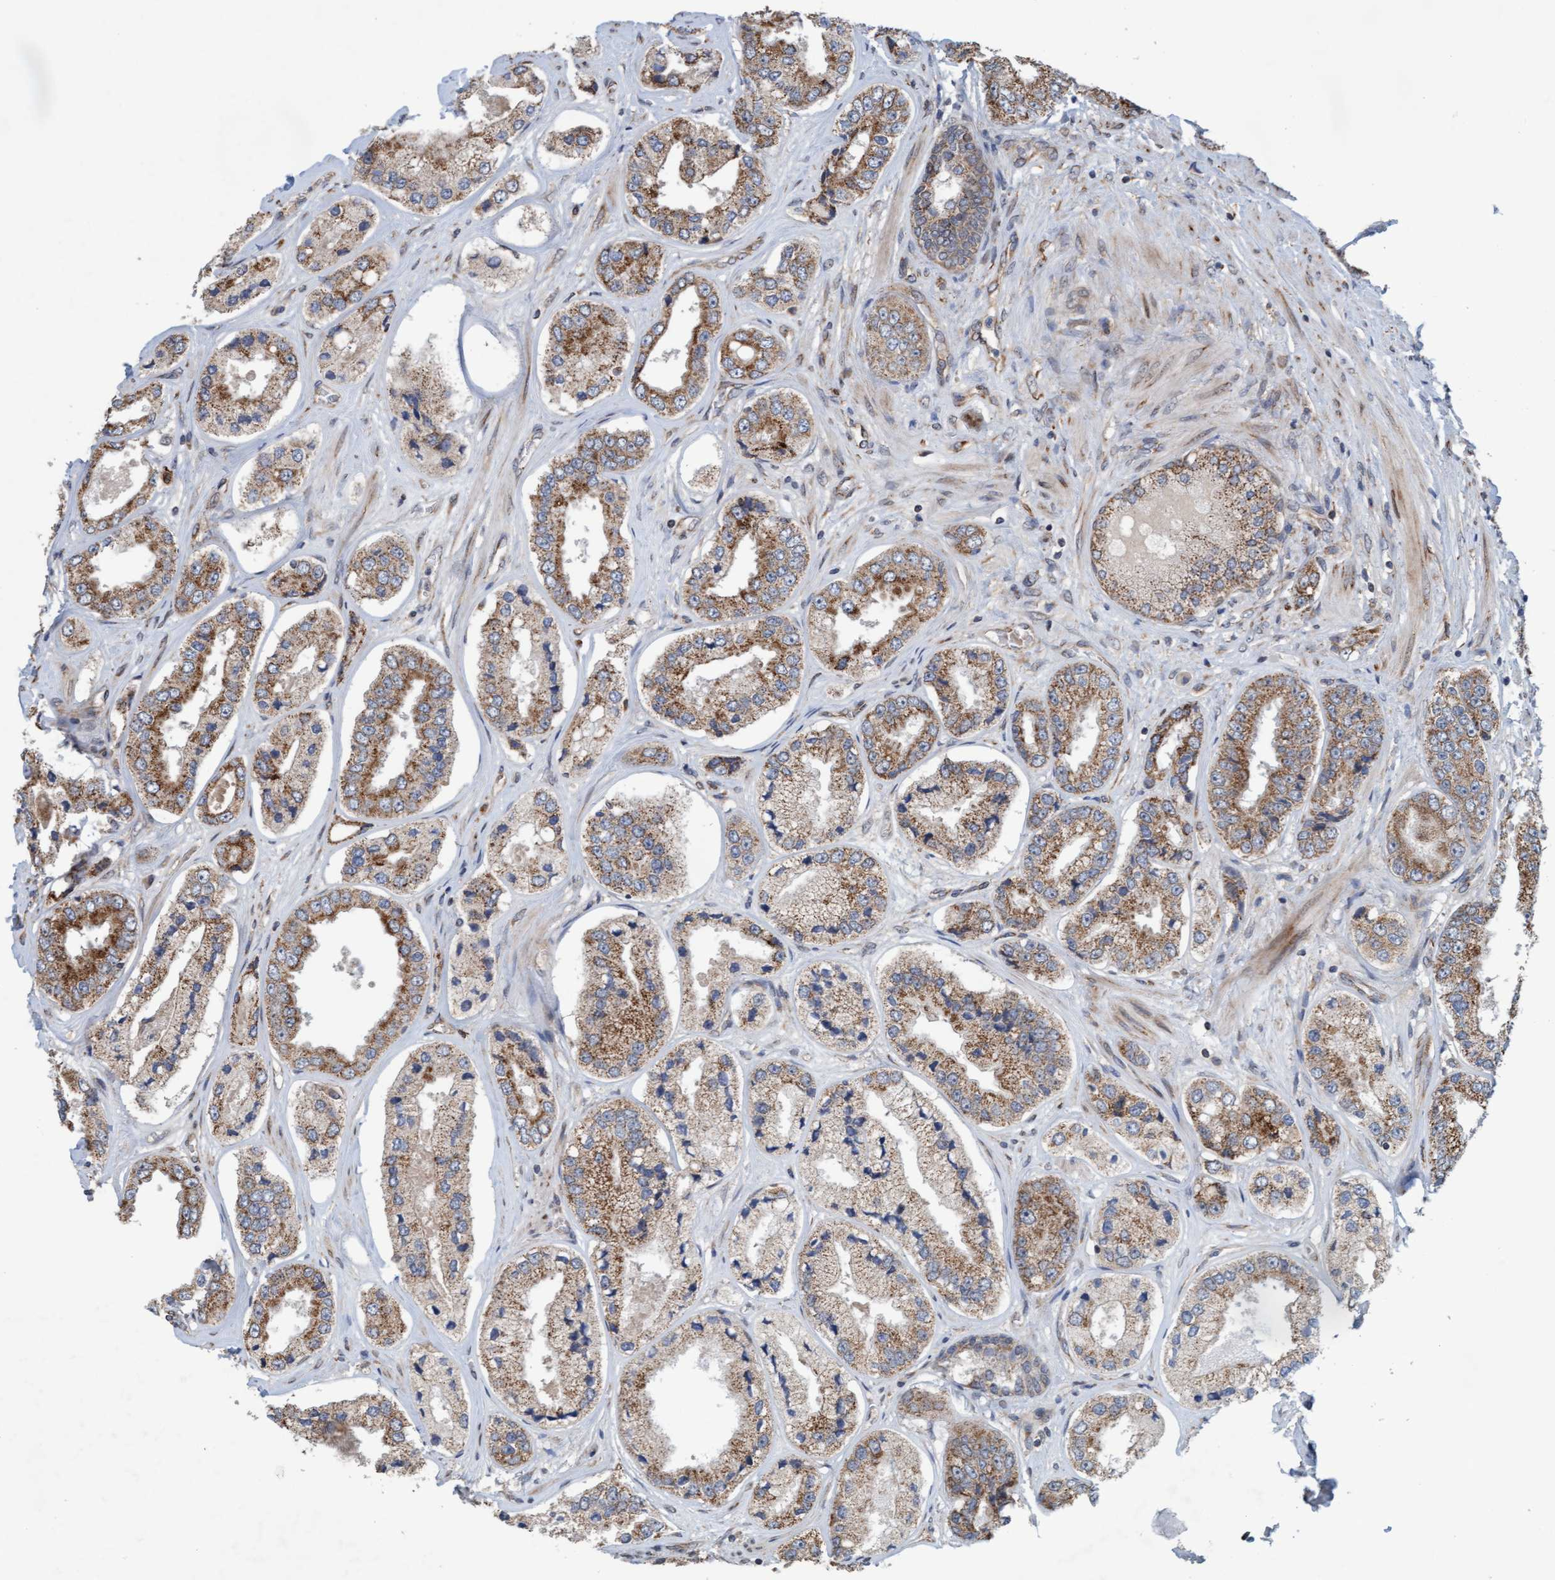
{"staining": {"intensity": "strong", "quantity": ">75%", "location": "cytoplasmic/membranous"}, "tissue": "prostate cancer", "cell_type": "Tumor cells", "image_type": "cancer", "snomed": [{"axis": "morphology", "description": "Adenocarcinoma, High grade"}, {"axis": "topography", "description": "Prostate"}], "caption": "Prostate cancer stained with IHC exhibits strong cytoplasmic/membranous positivity in approximately >75% of tumor cells. The staining was performed using DAB (3,3'-diaminobenzidine) to visualize the protein expression in brown, while the nuclei were stained in blue with hematoxylin (Magnification: 20x).", "gene": "ZNF566", "patient": {"sex": "male", "age": 61}}